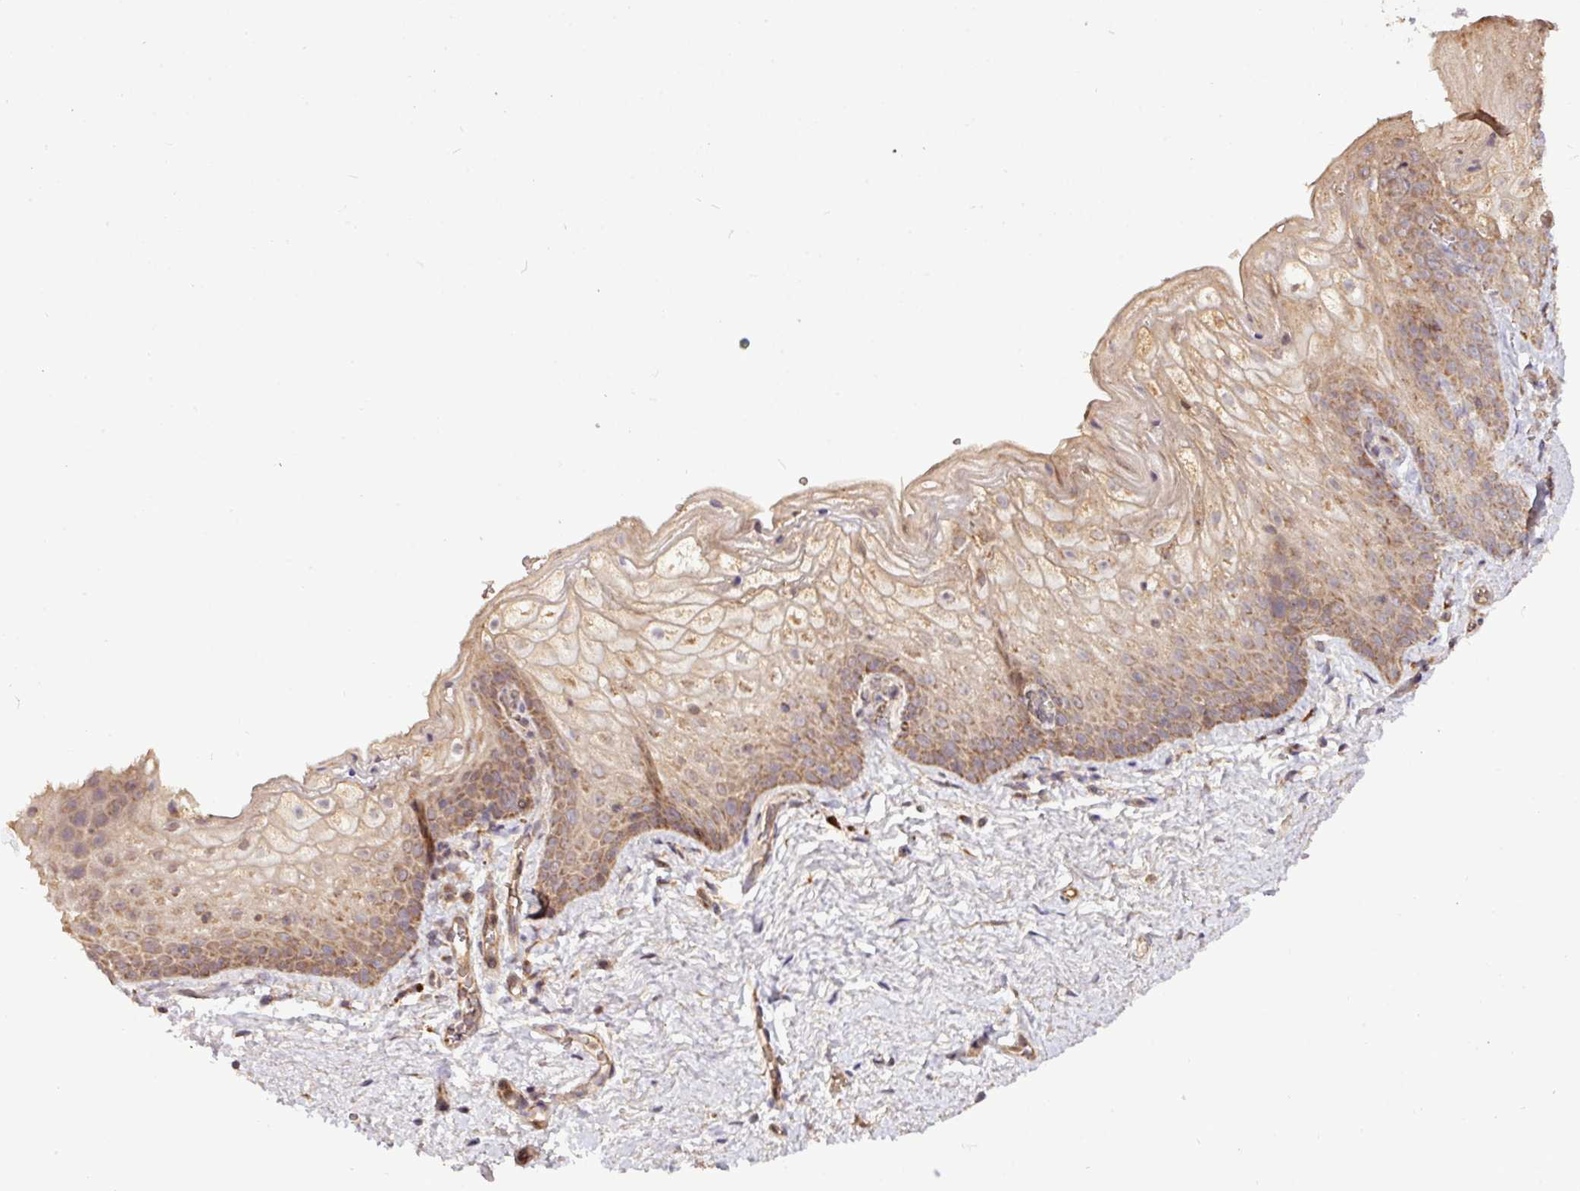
{"staining": {"intensity": "moderate", "quantity": ">75%", "location": "cytoplasmic/membranous"}, "tissue": "vagina", "cell_type": "Squamous epithelial cells", "image_type": "normal", "snomed": [{"axis": "morphology", "description": "Normal tissue, NOS"}, {"axis": "topography", "description": "Vulva"}, {"axis": "topography", "description": "Vagina"}, {"axis": "topography", "description": "Peripheral nerve tissue"}], "caption": "Immunohistochemistry (IHC) of unremarkable vagina displays medium levels of moderate cytoplasmic/membranous expression in approximately >75% of squamous epithelial cells. (IHC, brightfield microscopy, high magnification).", "gene": "YPEL1", "patient": {"sex": "female", "age": 66}}